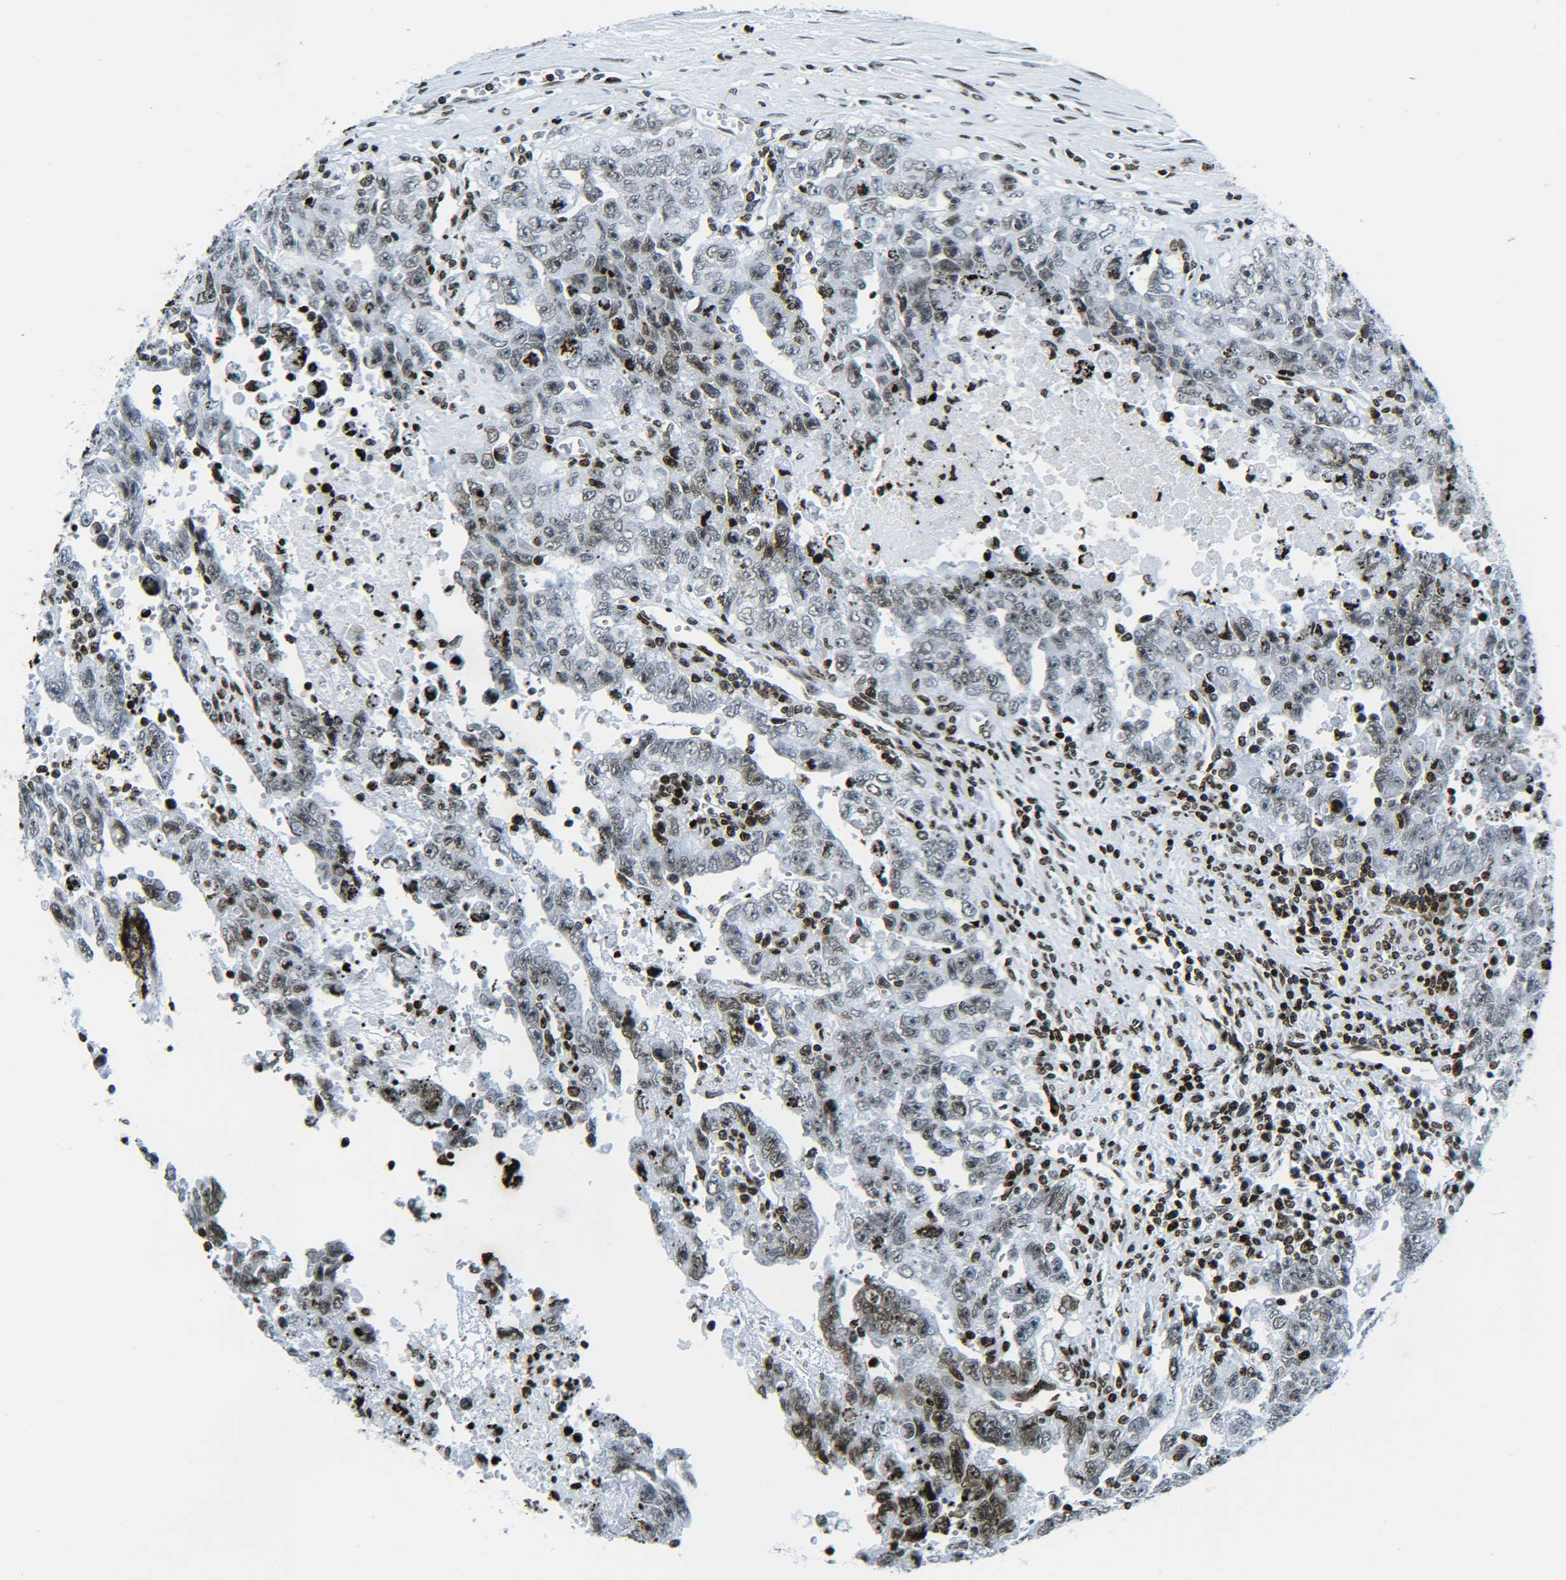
{"staining": {"intensity": "strong", "quantity": ">75%", "location": "nuclear"}, "tissue": "testis cancer", "cell_type": "Tumor cells", "image_type": "cancer", "snomed": [{"axis": "morphology", "description": "Carcinoma, Embryonal, NOS"}, {"axis": "topography", "description": "Testis"}], "caption": "Immunohistochemical staining of embryonal carcinoma (testis) exhibits strong nuclear protein staining in about >75% of tumor cells.", "gene": "H2AX", "patient": {"sex": "male", "age": 28}}